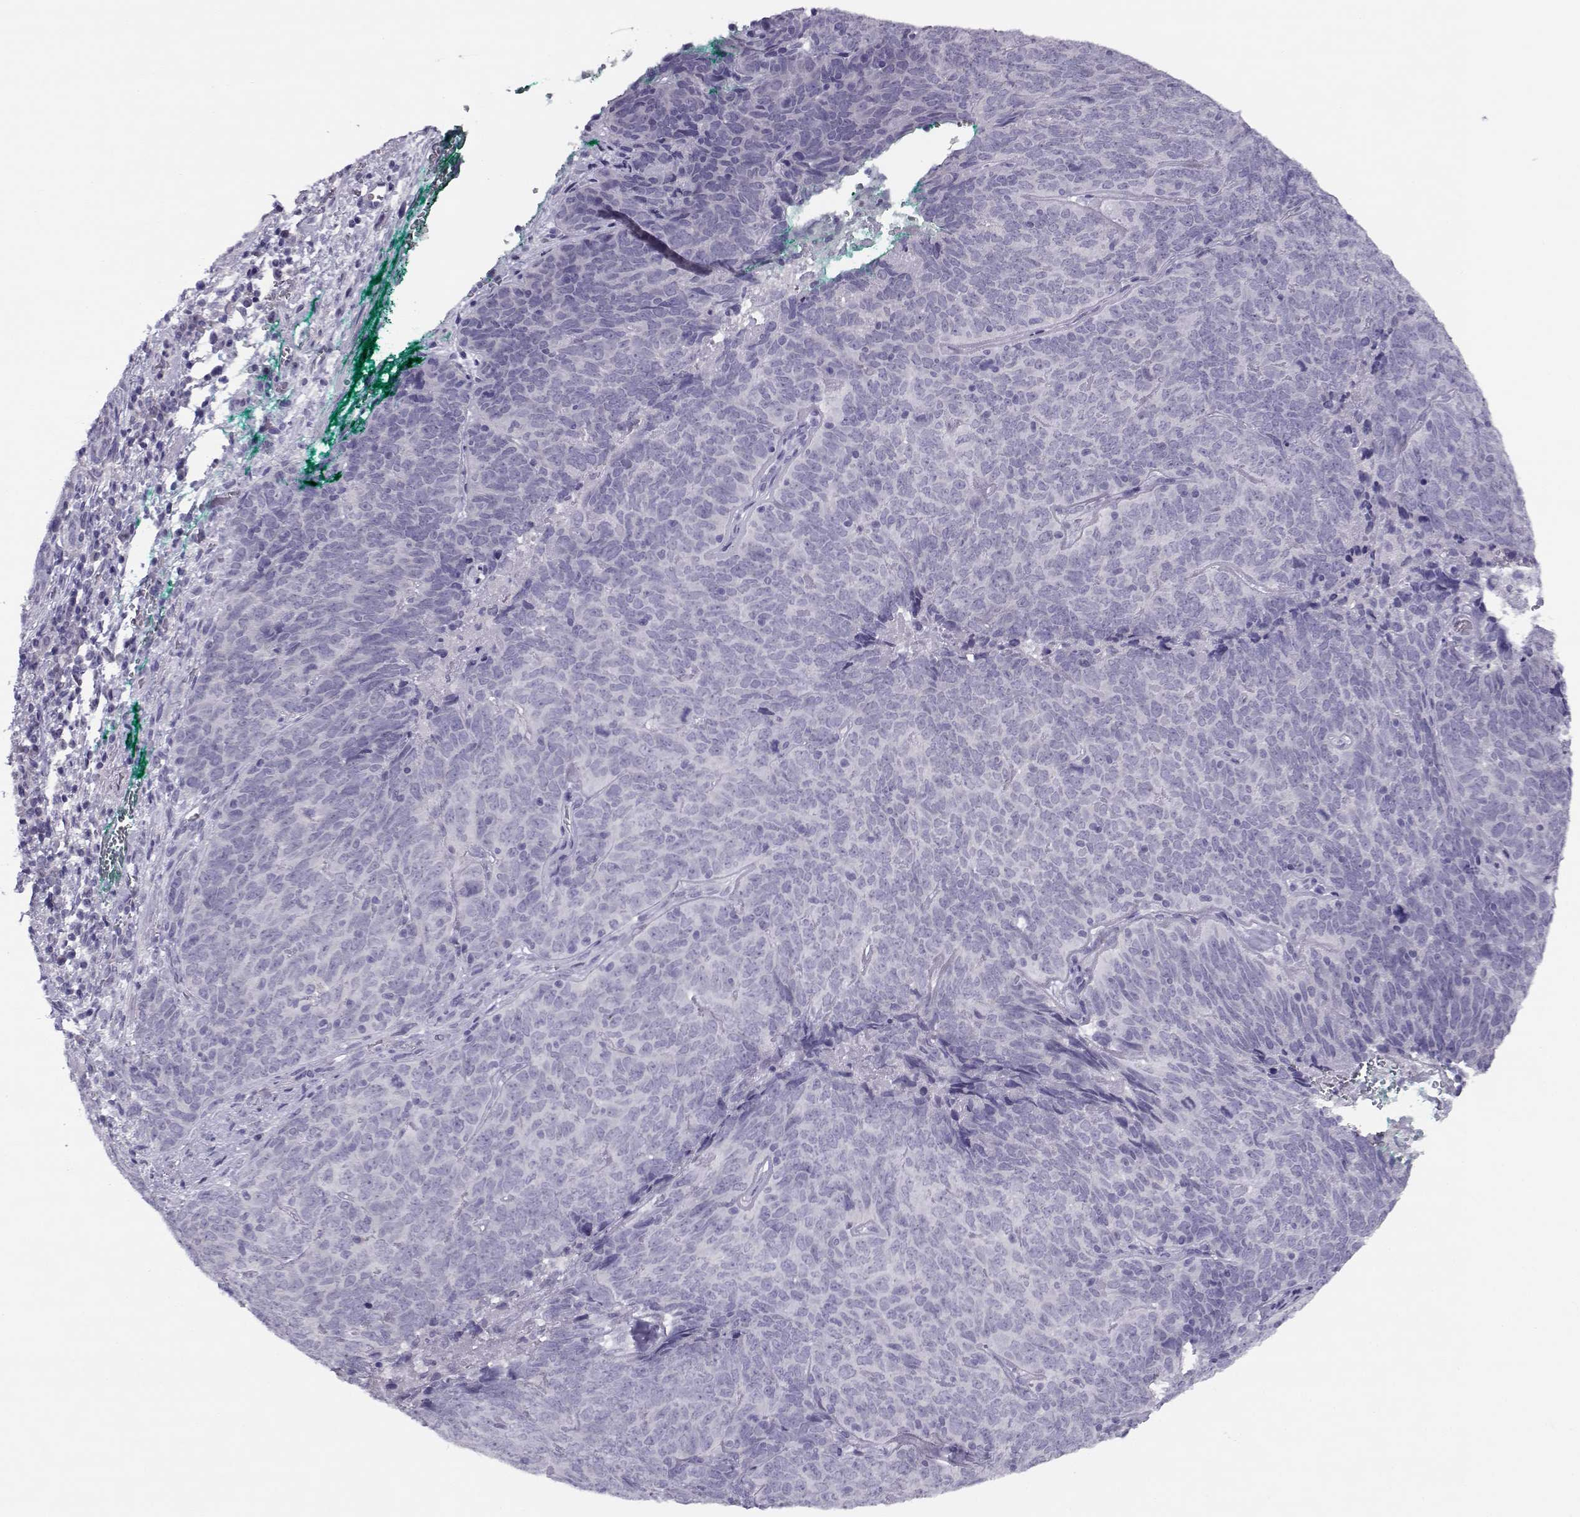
{"staining": {"intensity": "negative", "quantity": "none", "location": "none"}, "tissue": "skin cancer", "cell_type": "Tumor cells", "image_type": "cancer", "snomed": [{"axis": "morphology", "description": "Squamous cell carcinoma, NOS"}, {"axis": "topography", "description": "Skin"}, {"axis": "topography", "description": "Anal"}], "caption": "High power microscopy micrograph of an immunohistochemistry (IHC) histopathology image of skin cancer (squamous cell carcinoma), revealing no significant positivity in tumor cells.", "gene": "CFAP77", "patient": {"sex": "female", "age": 51}}